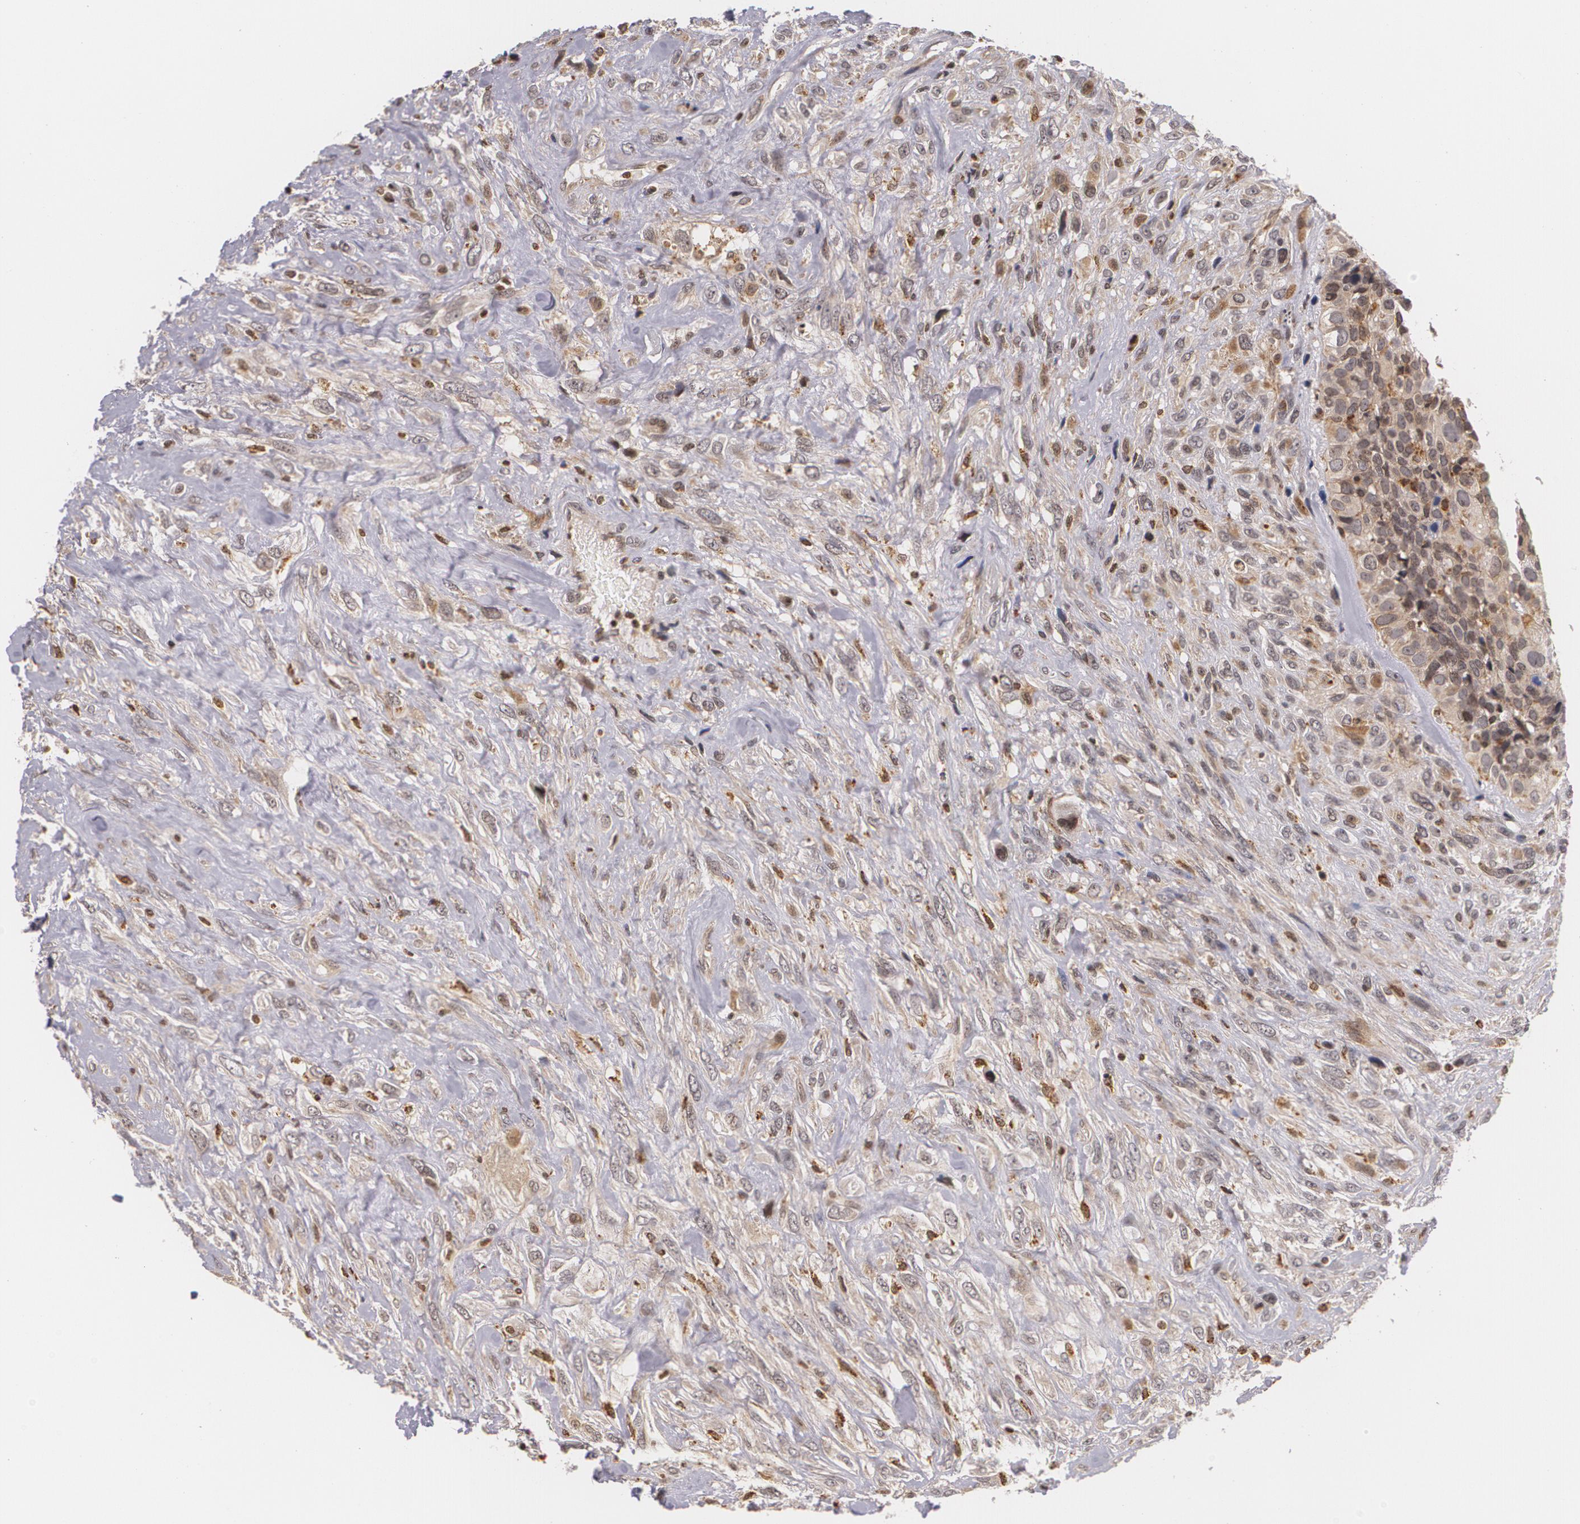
{"staining": {"intensity": "weak", "quantity": "25%-75%", "location": "cytoplasmic/membranous"}, "tissue": "breast cancer", "cell_type": "Tumor cells", "image_type": "cancer", "snomed": [{"axis": "morphology", "description": "Neoplasm, malignant, NOS"}, {"axis": "topography", "description": "Breast"}], "caption": "Breast cancer (neoplasm (malignant)) stained with a brown dye displays weak cytoplasmic/membranous positive staining in about 25%-75% of tumor cells.", "gene": "VAV3", "patient": {"sex": "female", "age": 50}}